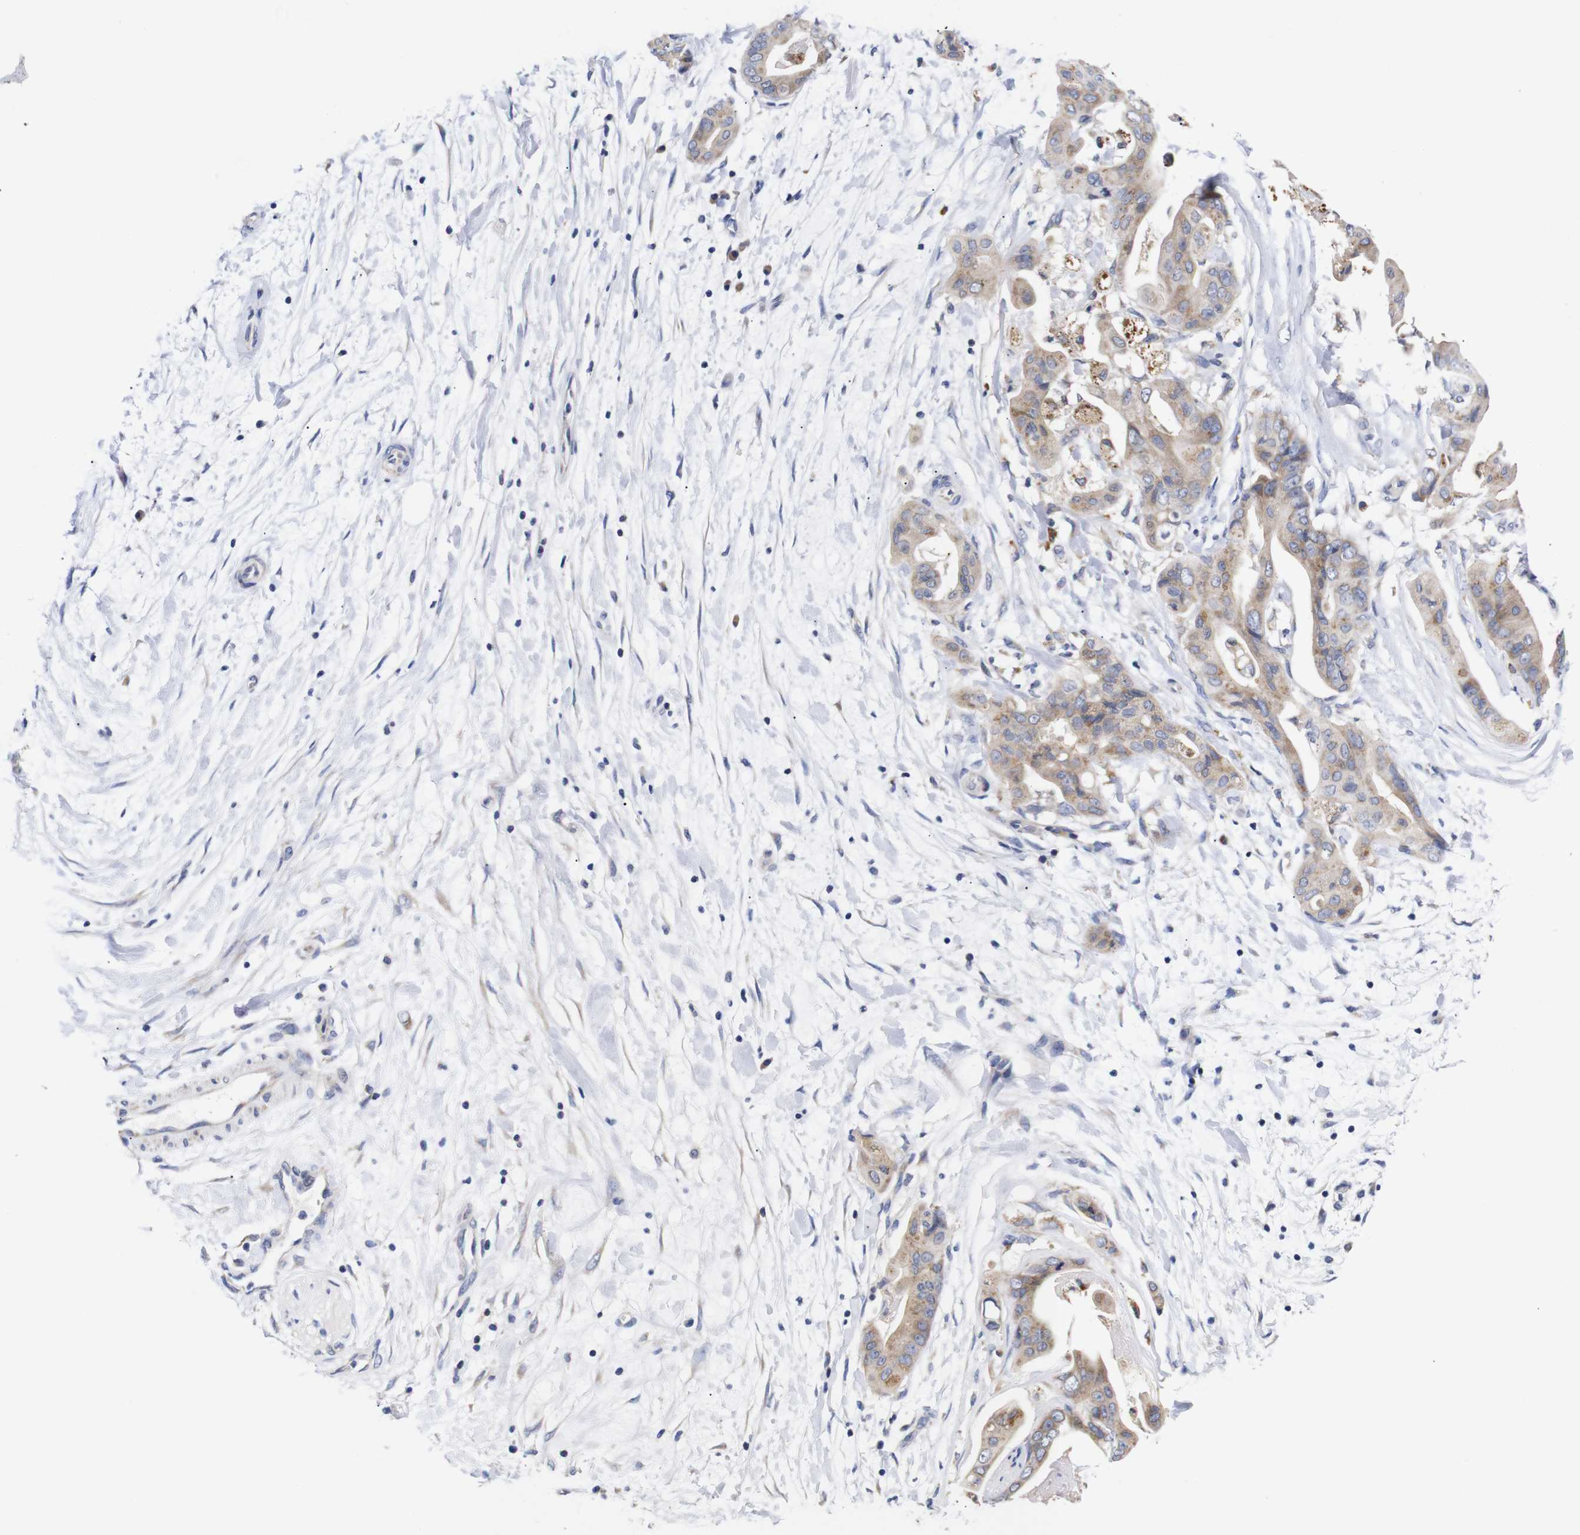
{"staining": {"intensity": "moderate", "quantity": ">75%", "location": "cytoplasmic/membranous"}, "tissue": "pancreatic cancer", "cell_type": "Tumor cells", "image_type": "cancer", "snomed": [{"axis": "morphology", "description": "Adenocarcinoma, NOS"}, {"axis": "topography", "description": "Pancreas"}], "caption": "Protein expression analysis of human adenocarcinoma (pancreatic) reveals moderate cytoplasmic/membranous expression in approximately >75% of tumor cells. The staining is performed using DAB brown chromogen to label protein expression. The nuclei are counter-stained blue using hematoxylin.", "gene": "OPN3", "patient": {"sex": "female", "age": 75}}